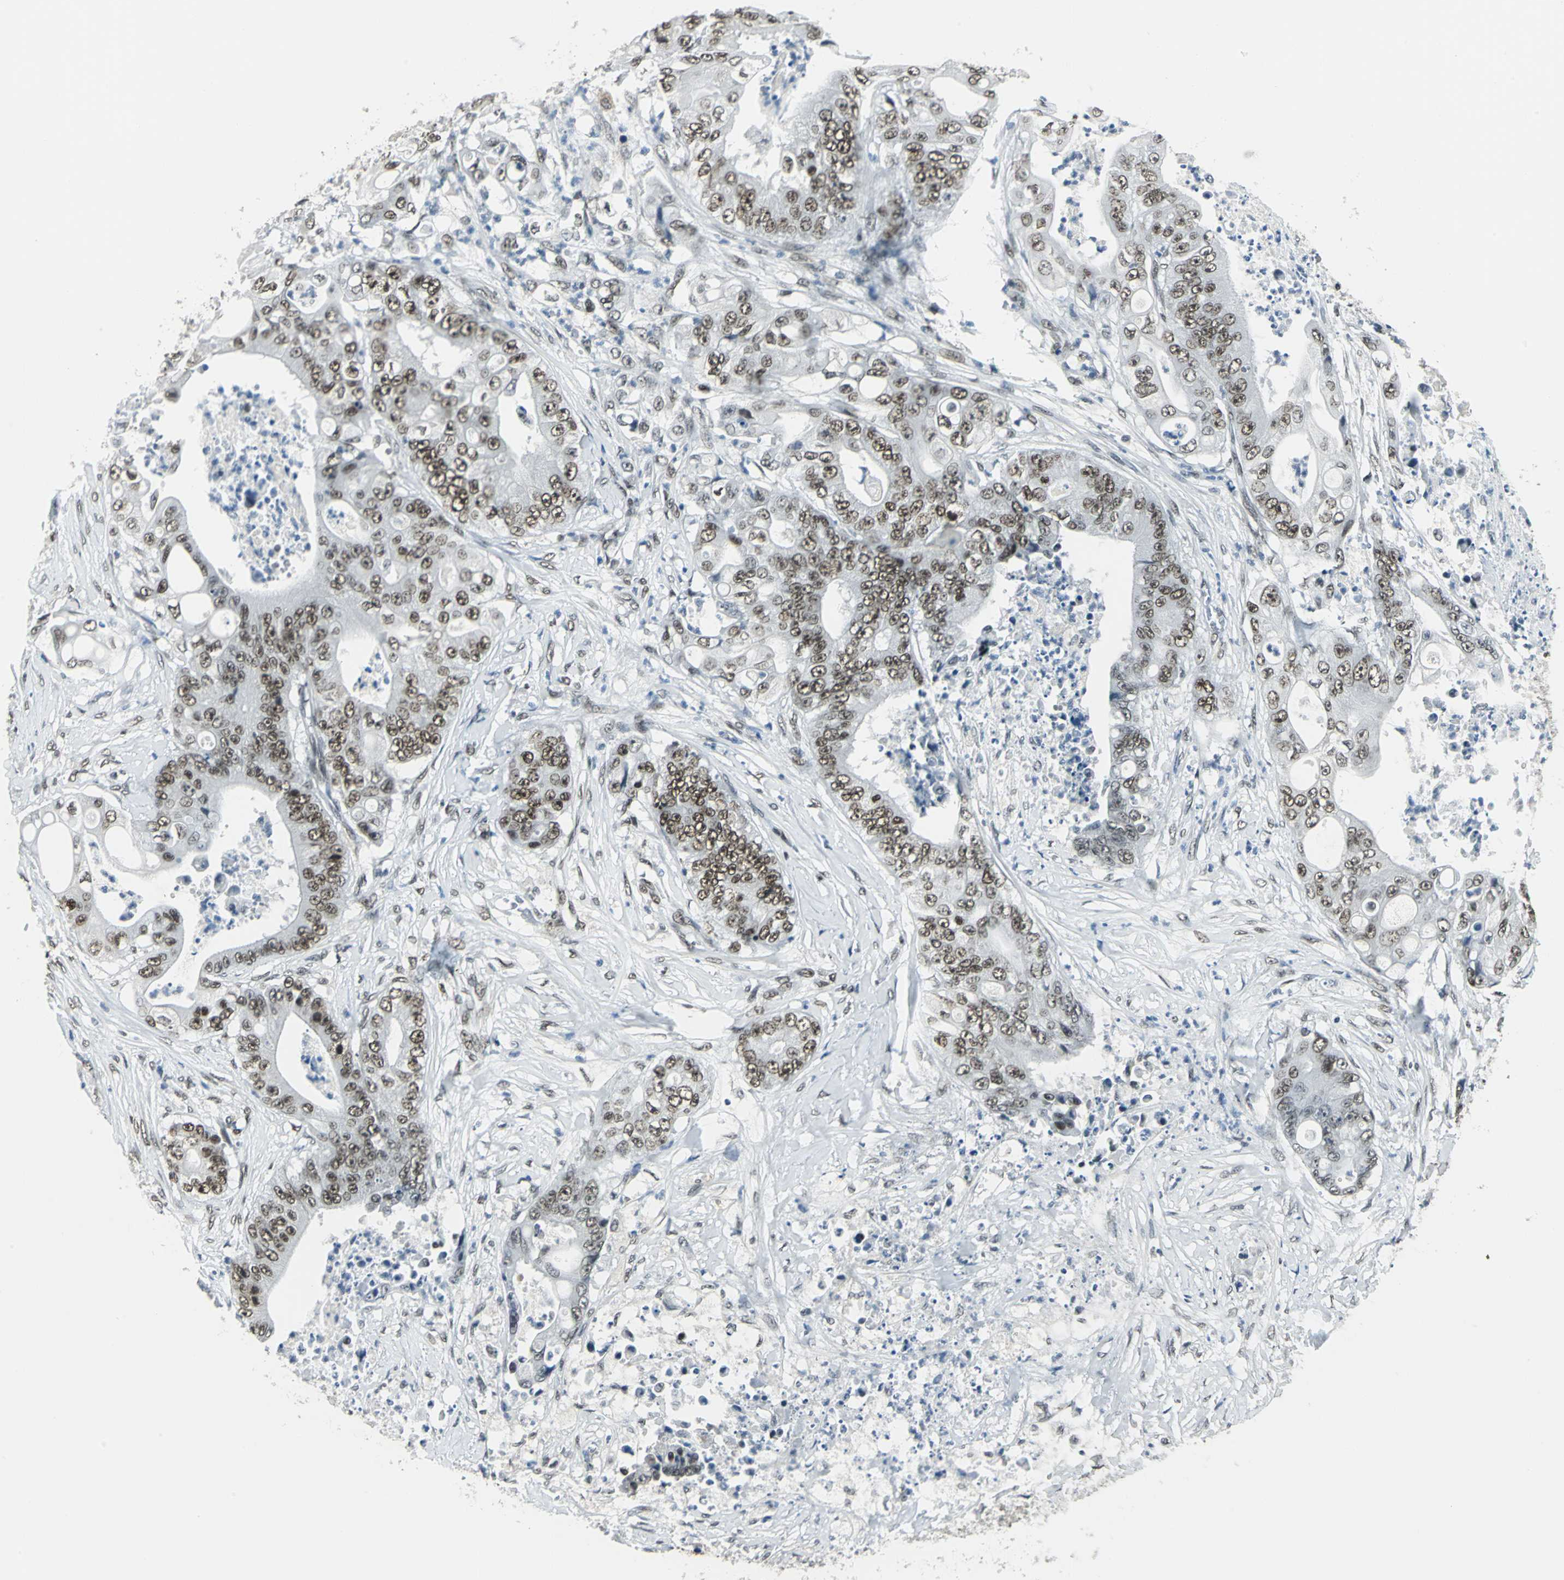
{"staining": {"intensity": "strong", "quantity": ">75%", "location": "nuclear"}, "tissue": "stomach cancer", "cell_type": "Tumor cells", "image_type": "cancer", "snomed": [{"axis": "morphology", "description": "Adenocarcinoma, NOS"}, {"axis": "topography", "description": "Stomach"}], "caption": "Brown immunohistochemical staining in adenocarcinoma (stomach) displays strong nuclear positivity in approximately >75% of tumor cells.", "gene": "ADNP", "patient": {"sex": "female", "age": 73}}